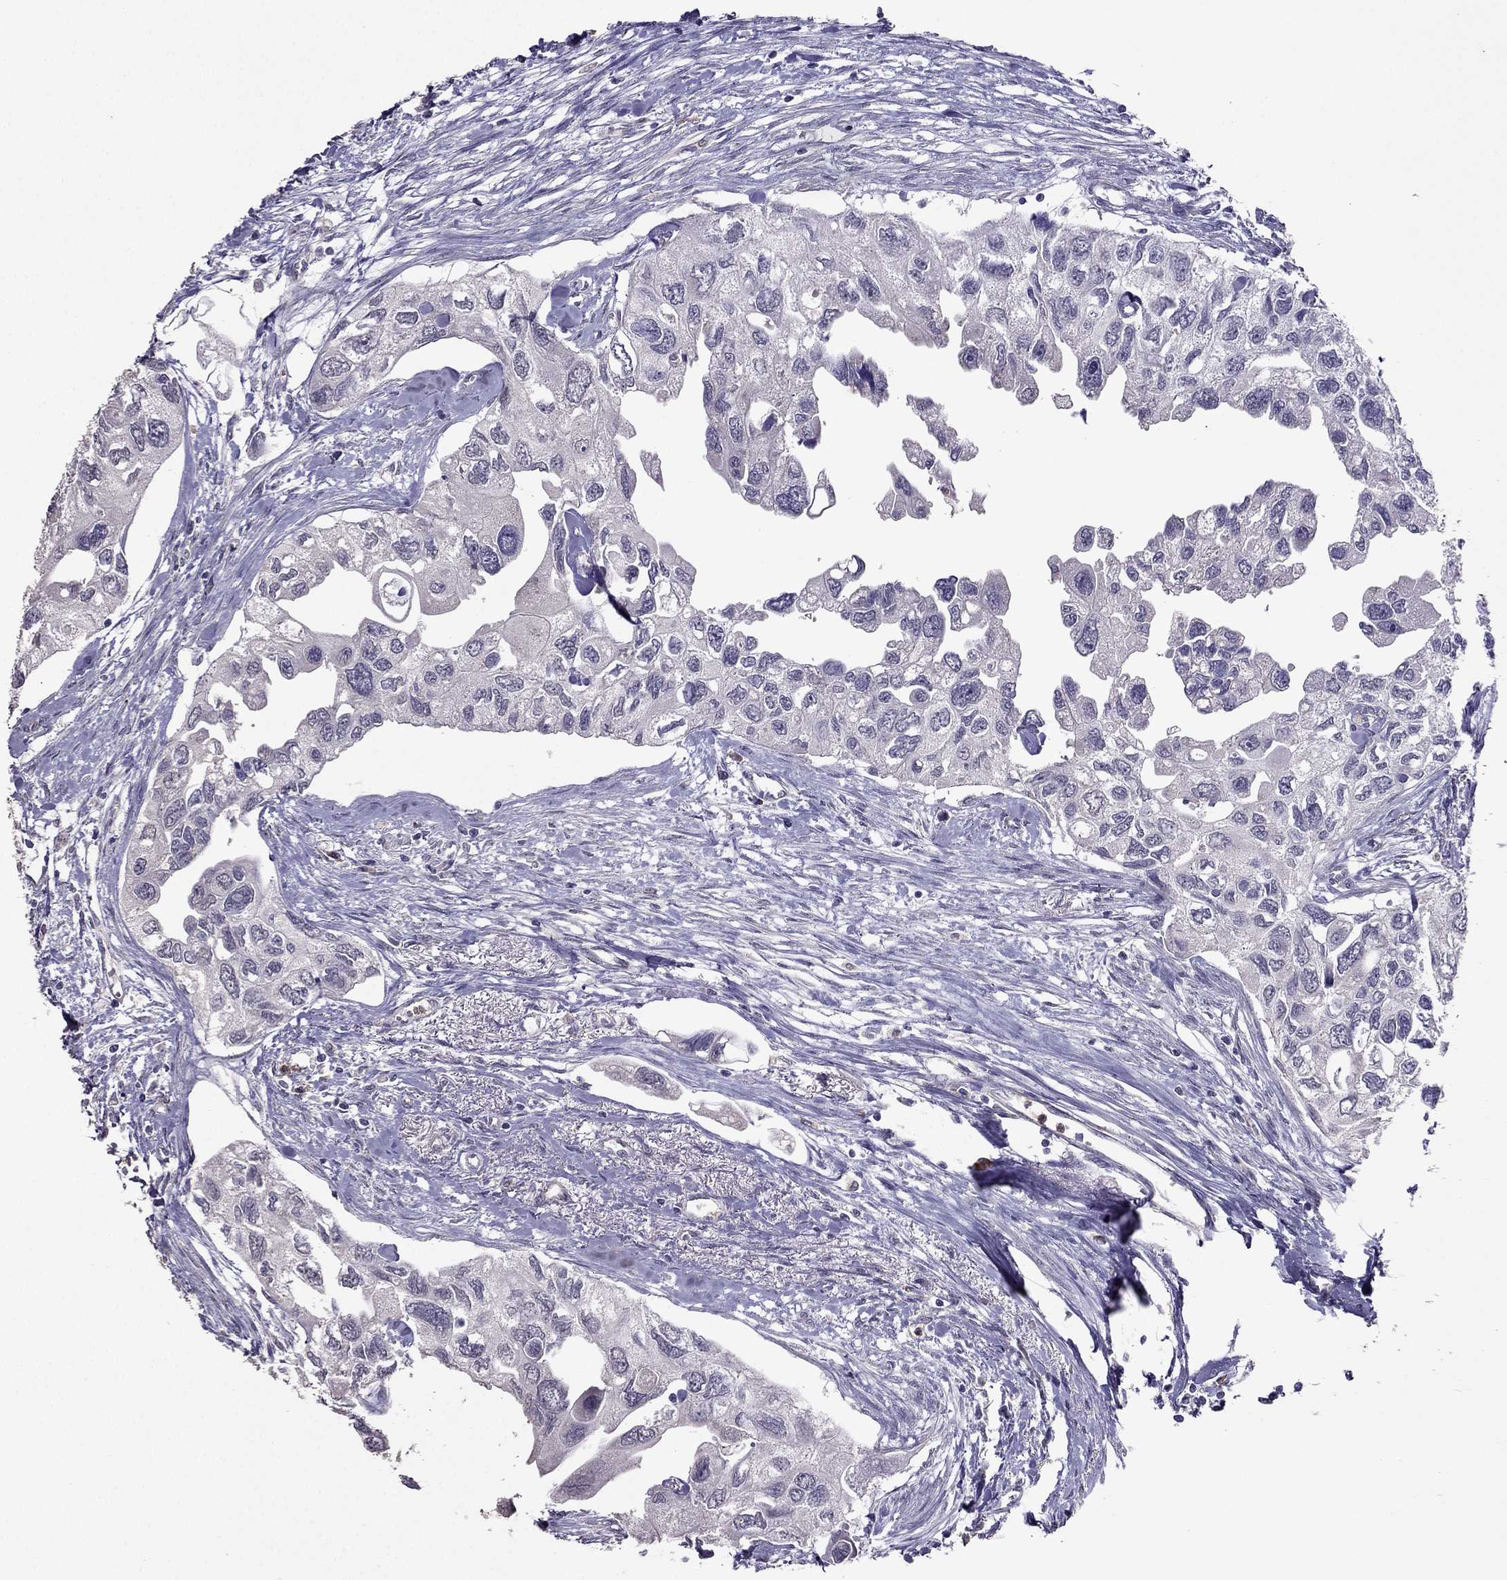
{"staining": {"intensity": "negative", "quantity": "none", "location": "none"}, "tissue": "urothelial cancer", "cell_type": "Tumor cells", "image_type": "cancer", "snomed": [{"axis": "morphology", "description": "Urothelial carcinoma, High grade"}, {"axis": "topography", "description": "Urinary bladder"}], "caption": "DAB (3,3'-diaminobenzidine) immunohistochemical staining of human urothelial cancer demonstrates no significant staining in tumor cells.", "gene": "RFLNB", "patient": {"sex": "male", "age": 59}}